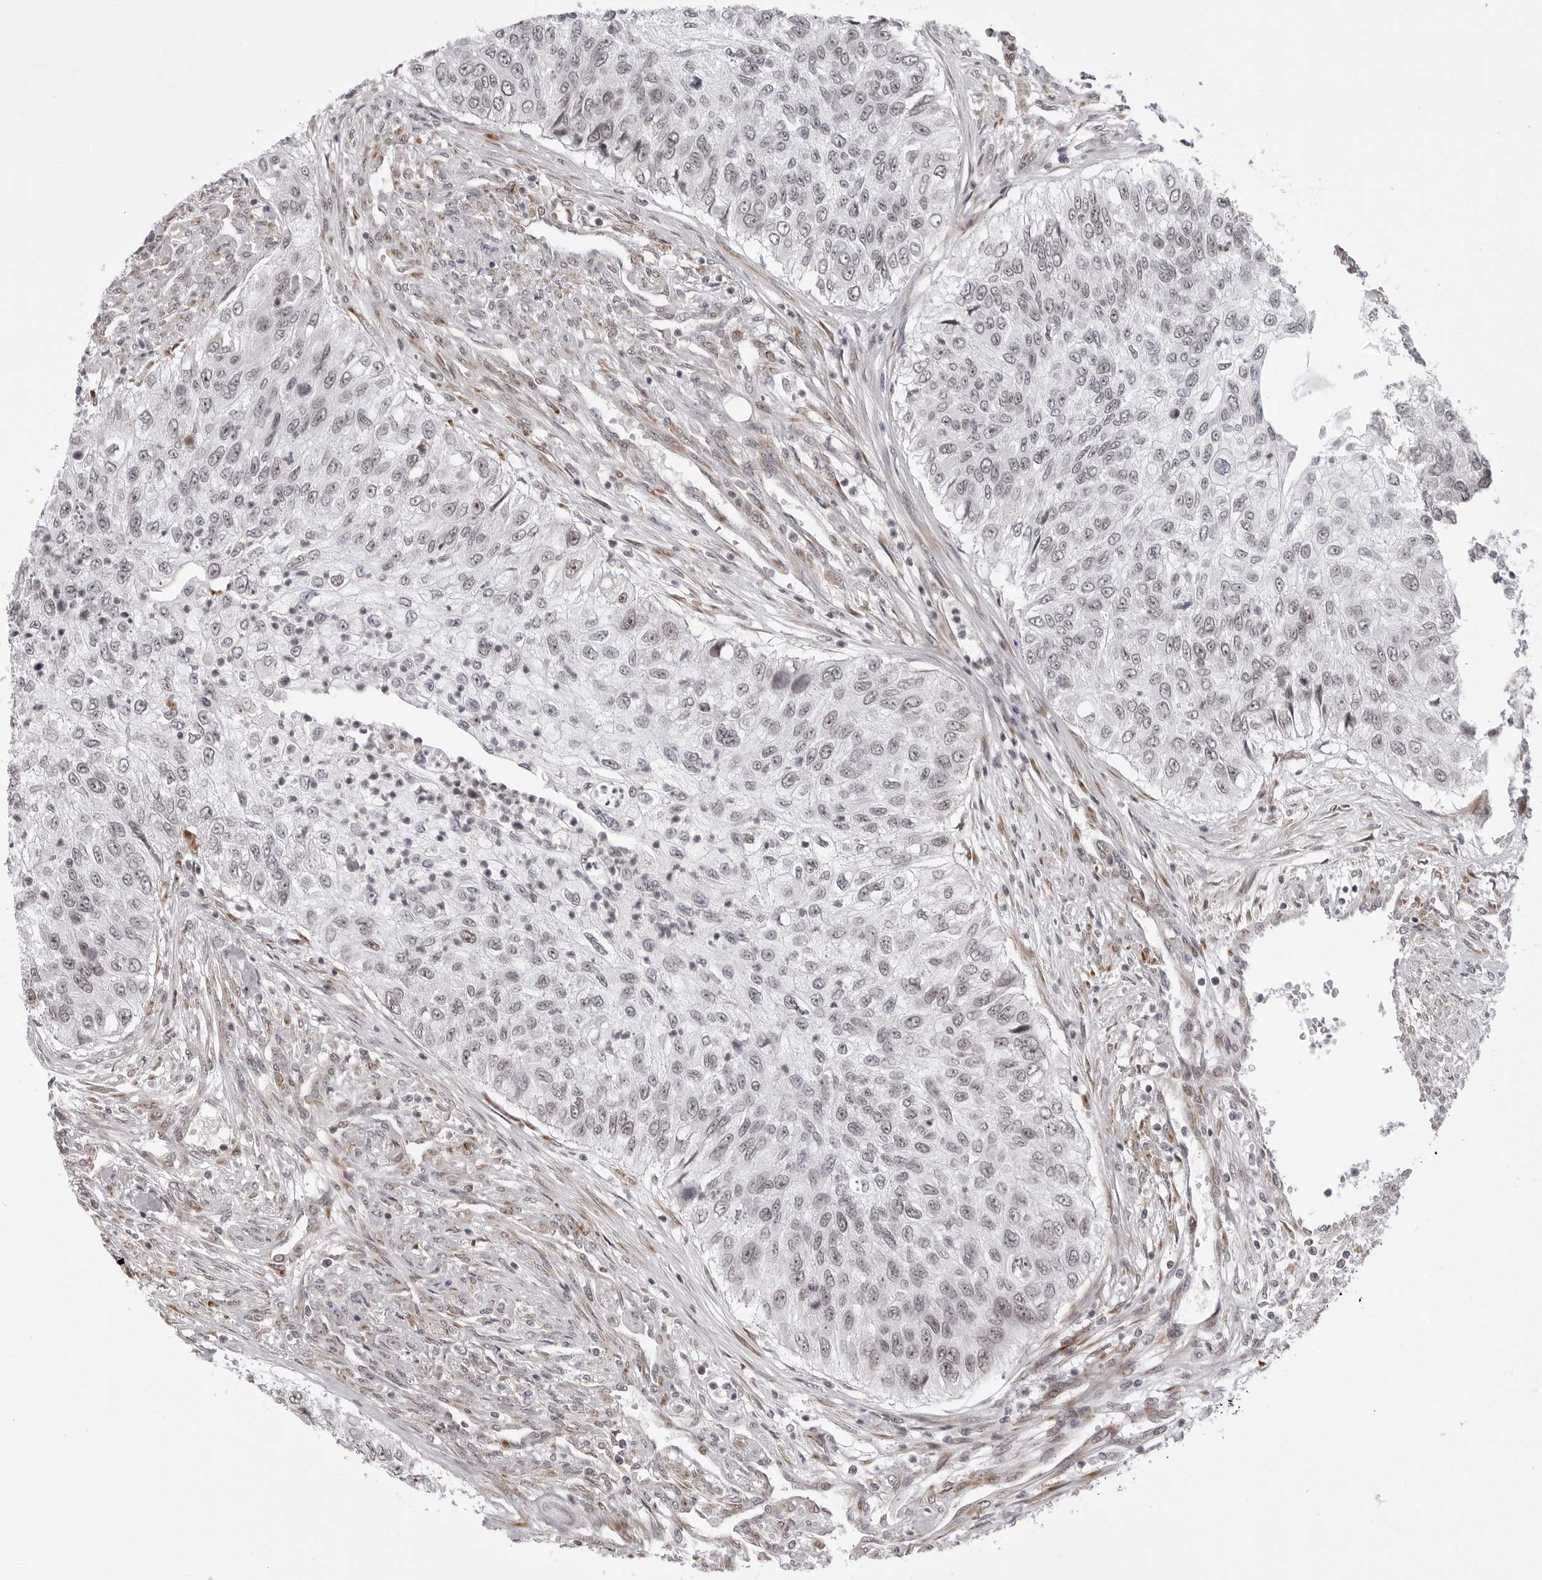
{"staining": {"intensity": "weak", "quantity": "<25%", "location": "nuclear"}, "tissue": "urothelial cancer", "cell_type": "Tumor cells", "image_type": "cancer", "snomed": [{"axis": "morphology", "description": "Urothelial carcinoma, High grade"}, {"axis": "topography", "description": "Urinary bladder"}], "caption": "The histopathology image reveals no staining of tumor cells in urothelial cancer.", "gene": "PHF3", "patient": {"sex": "female", "age": 60}}